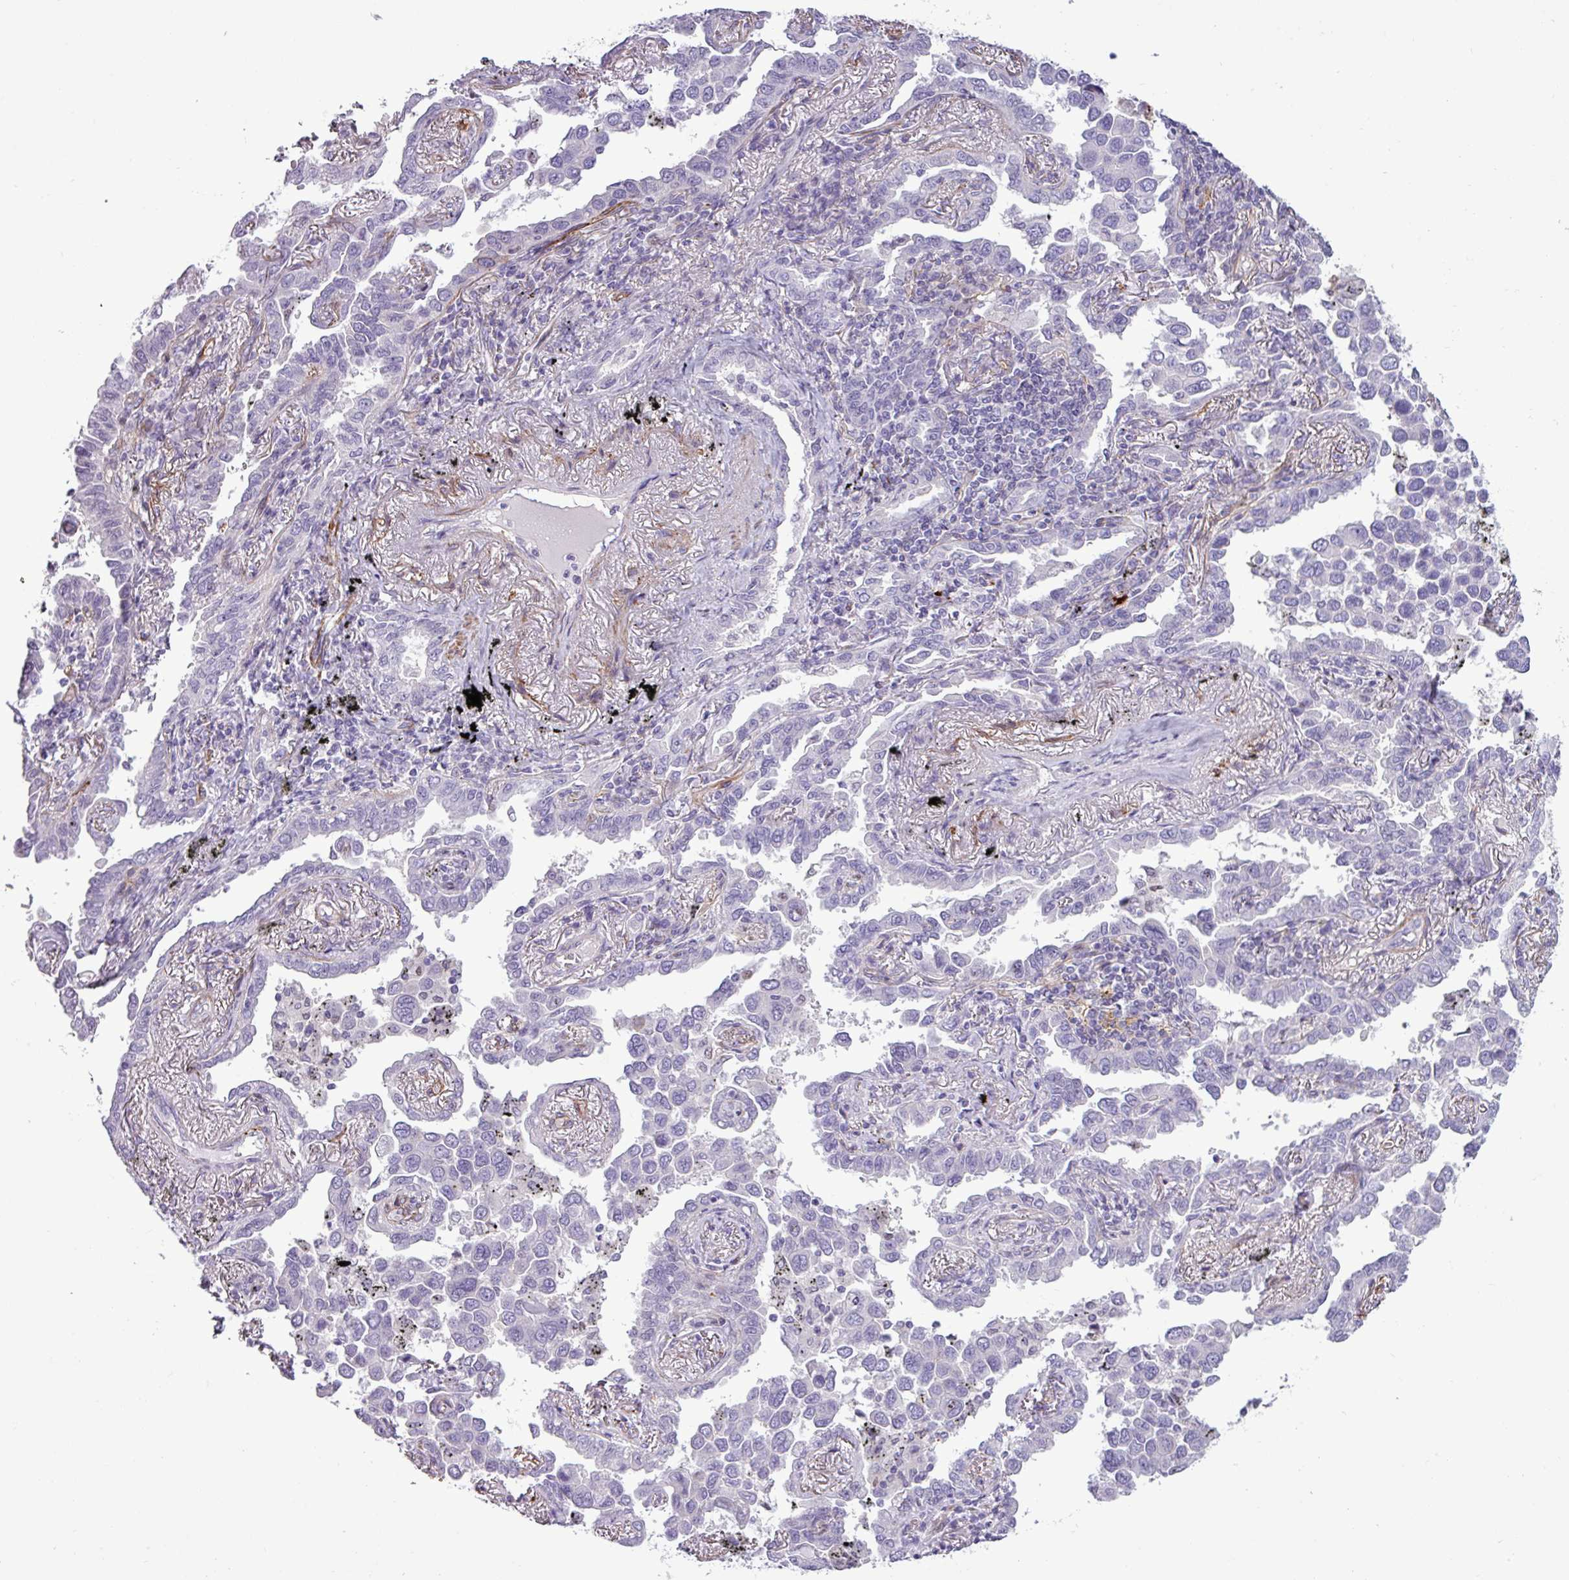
{"staining": {"intensity": "negative", "quantity": "none", "location": "none"}, "tissue": "lung cancer", "cell_type": "Tumor cells", "image_type": "cancer", "snomed": [{"axis": "morphology", "description": "Adenocarcinoma, NOS"}, {"axis": "topography", "description": "Lung"}], "caption": "The immunohistochemistry (IHC) histopathology image has no significant positivity in tumor cells of lung adenocarcinoma tissue.", "gene": "ATP10A", "patient": {"sex": "male", "age": 67}}